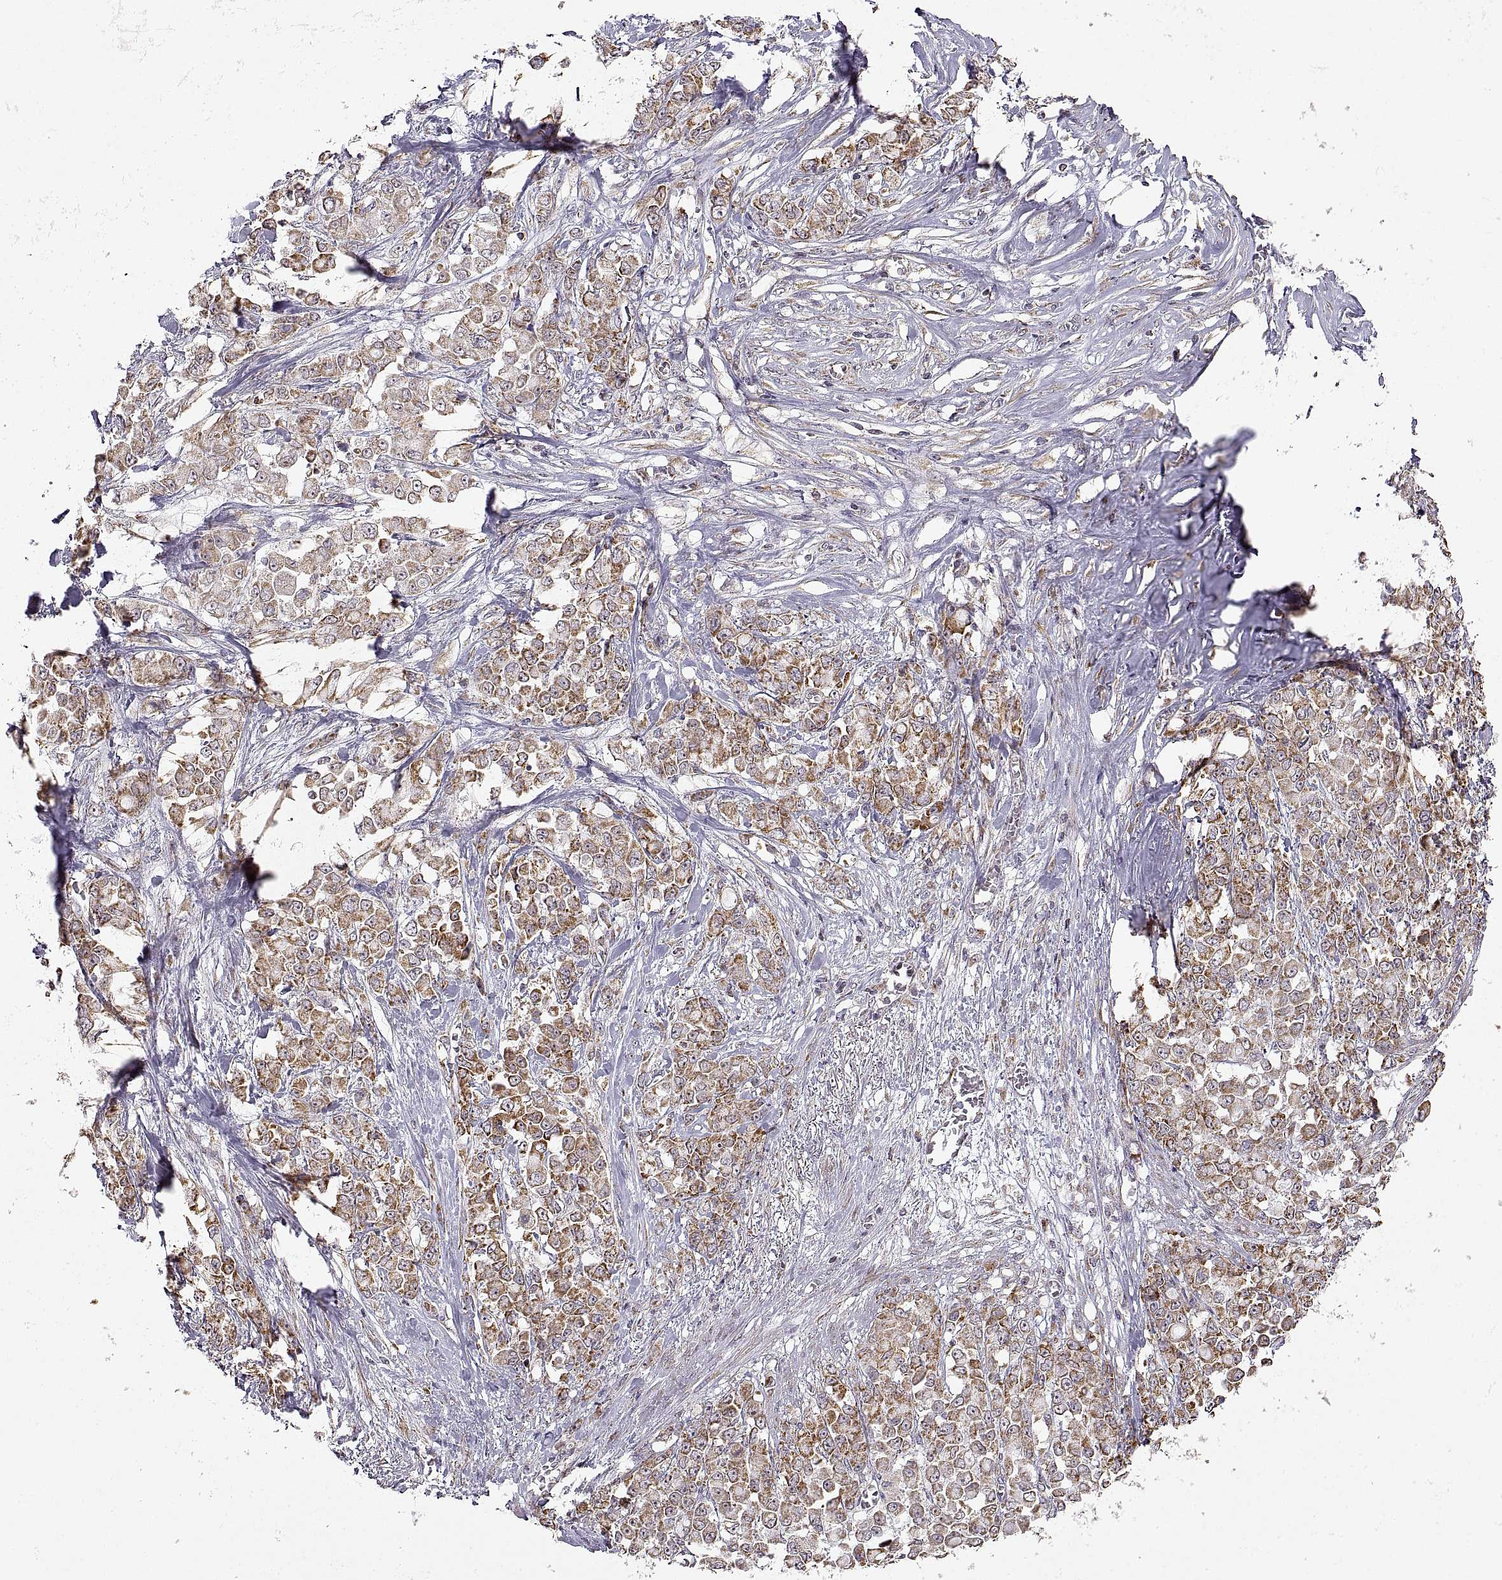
{"staining": {"intensity": "moderate", "quantity": "25%-75%", "location": "cytoplasmic/membranous"}, "tissue": "stomach cancer", "cell_type": "Tumor cells", "image_type": "cancer", "snomed": [{"axis": "morphology", "description": "Adenocarcinoma, NOS"}, {"axis": "topography", "description": "Stomach"}], "caption": "The image shows staining of stomach adenocarcinoma, revealing moderate cytoplasmic/membranous protein expression (brown color) within tumor cells. The staining was performed using DAB (3,3'-diaminobenzidine) to visualize the protein expression in brown, while the nuclei were stained in blue with hematoxylin (Magnification: 20x).", "gene": "MANBAL", "patient": {"sex": "female", "age": 76}}